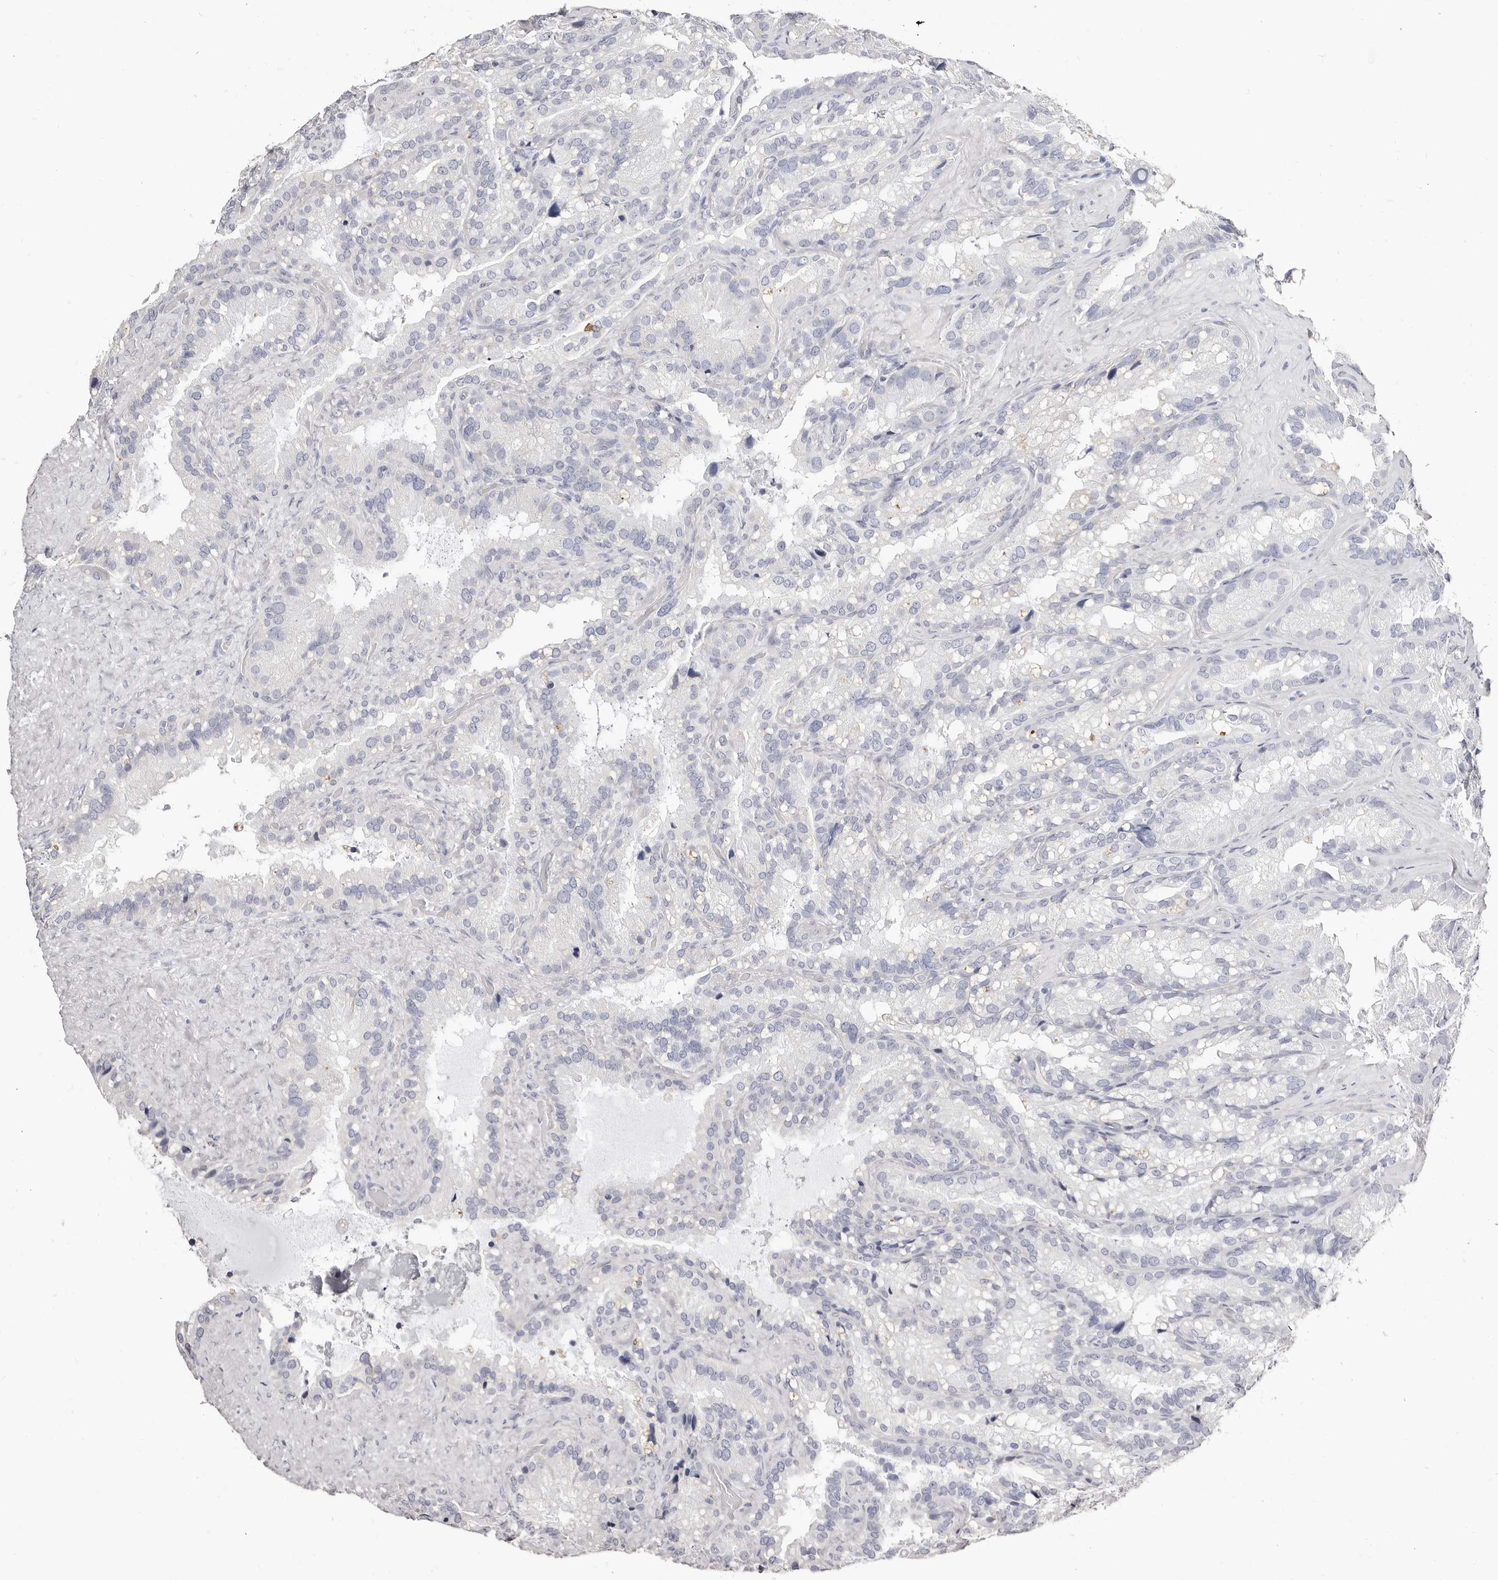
{"staining": {"intensity": "negative", "quantity": "none", "location": "none"}, "tissue": "seminal vesicle", "cell_type": "Glandular cells", "image_type": "normal", "snomed": [{"axis": "morphology", "description": "Normal tissue, NOS"}, {"axis": "topography", "description": "Prostate"}, {"axis": "topography", "description": "Seminal veicle"}], "caption": "DAB immunohistochemical staining of unremarkable seminal vesicle exhibits no significant staining in glandular cells.", "gene": "AKNAD1", "patient": {"sex": "male", "age": 68}}